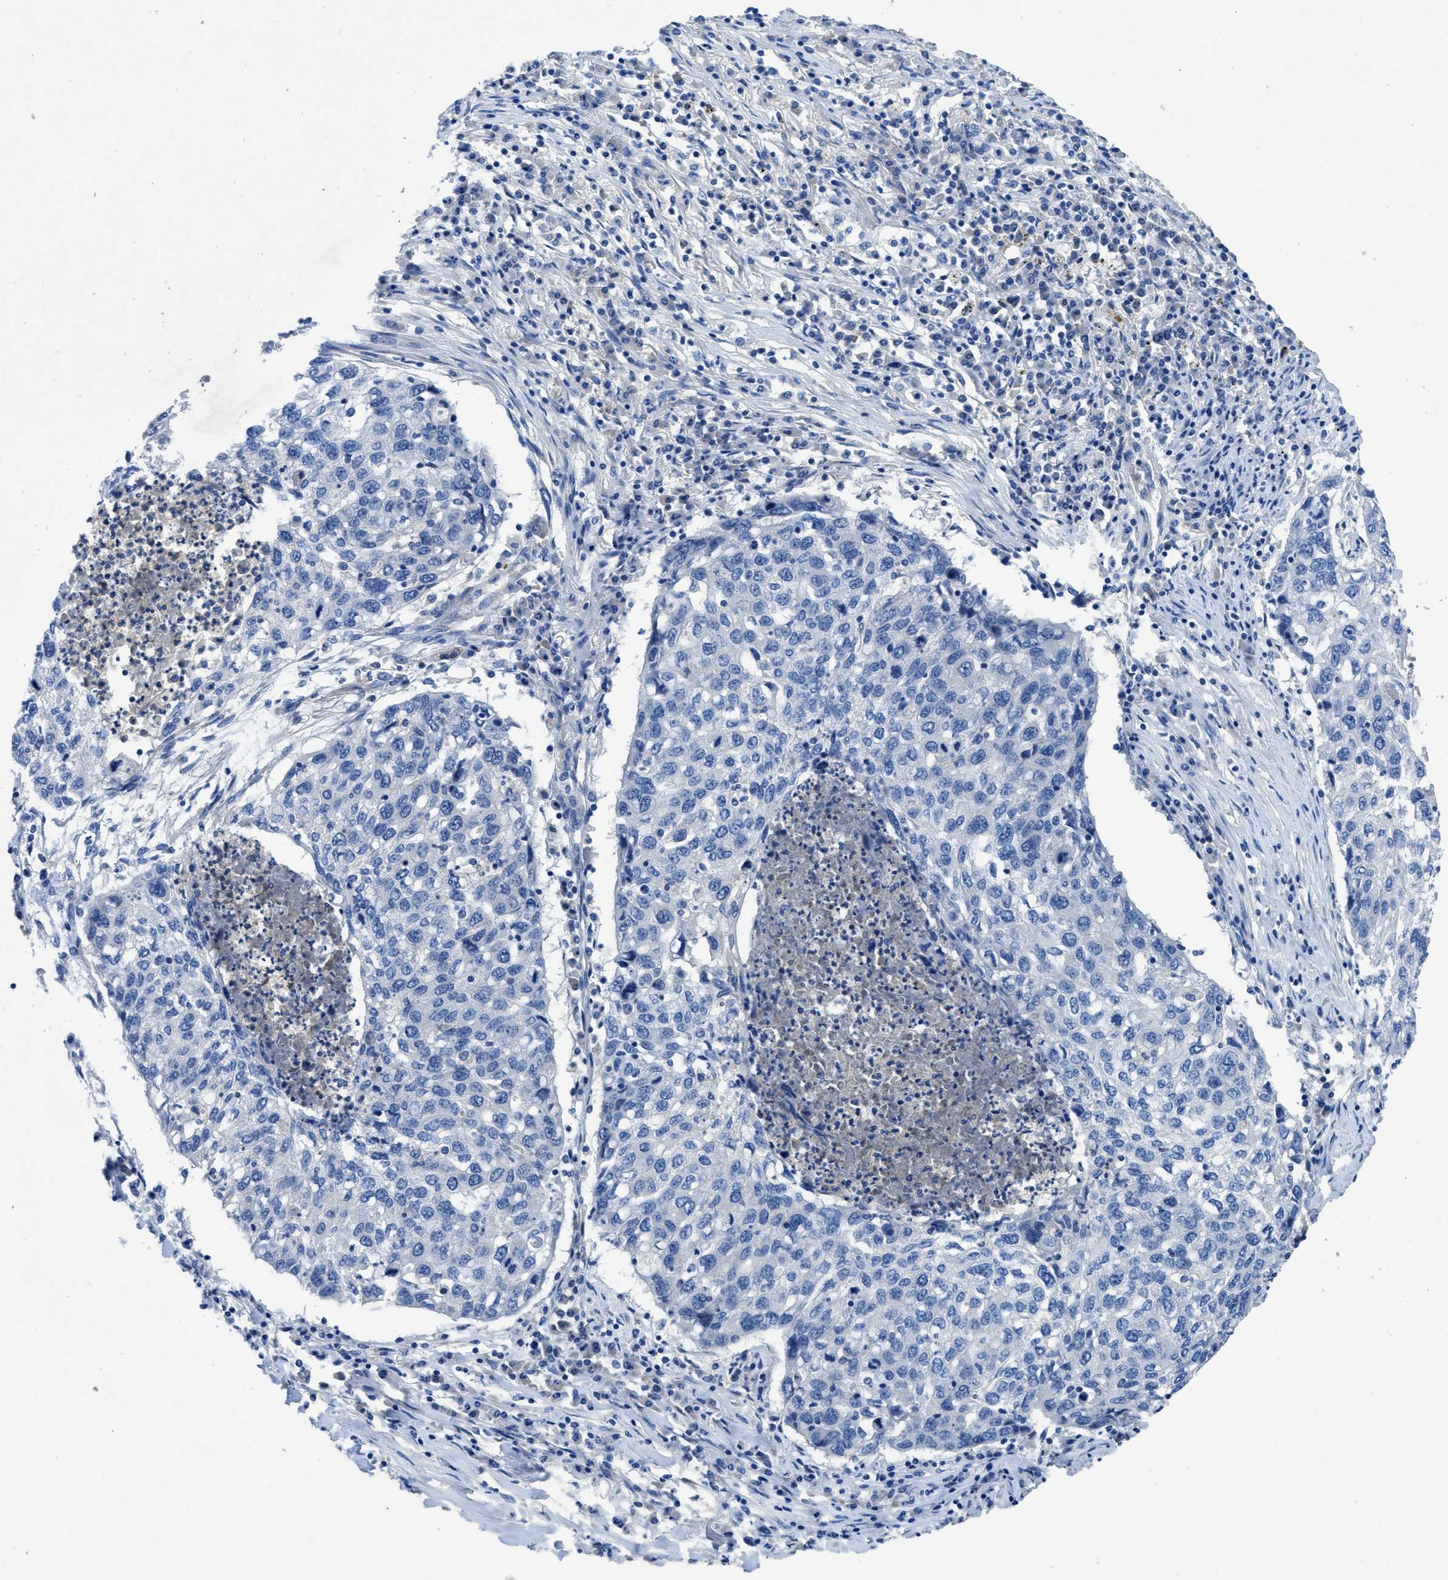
{"staining": {"intensity": "negative", "quantity": "none", "location": "none"}, "tissue": "lung cancer", "cell_type": "Tumor cells", "image_type": "cancer", "snomed": [{"axis": "morphology", "description": "Squamous cell carcinoma, NOS"}, {"axis": "topography", "description": "Lung"}], "caption": "High power microscopy photomicrograph of an IHC image of lung cancer (squamous cell carcinoma), revealing no significant positivity in tumor cells.", "gene": "PGR", "patient": {"sex": "female", "age": 63}}